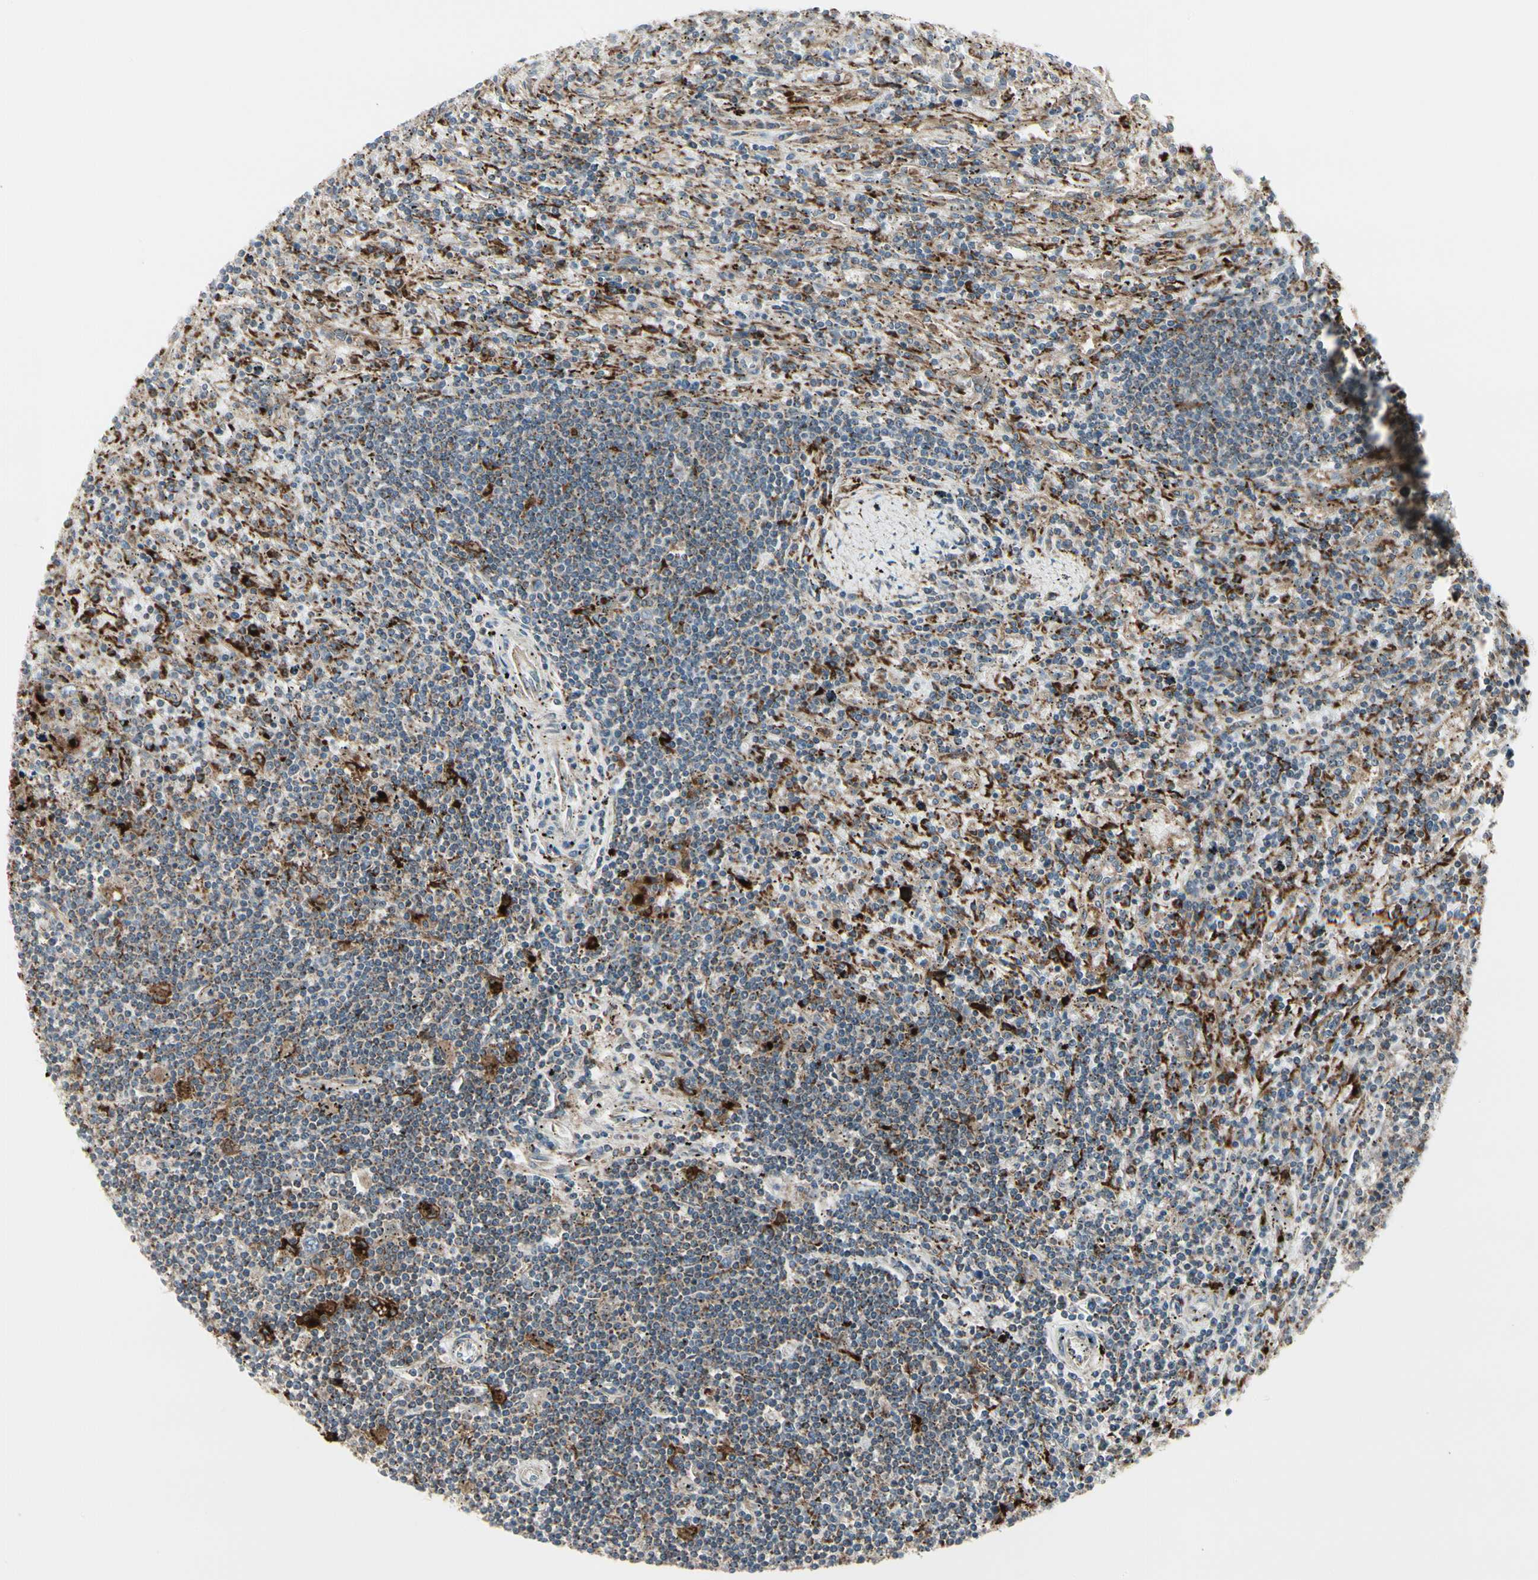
{"staining": {"intensity": "moderate", "quantity": ">75%", "location": "cytoplasmic/membranous"}, "tissue": "lymphoma", "cell_type": "Tumor cells", "image_type": "cancer", "snomed": [{"axis": "morphology", "description": "Malignant lymphoma, non-Hodgkin's type, Low grade"}, {"axis": "topography", "description": "Spleen"}], "caption": "This image shows immunohistochemistry staining of malignant lymphoma, non-Hodgkin's type (low-grade), with medium moderate cytoplasmic/membranous expression in about >75% of tumor cells.", "gene": "ATP6V1B2", "patient": {"sex": "male", "age": 76}}